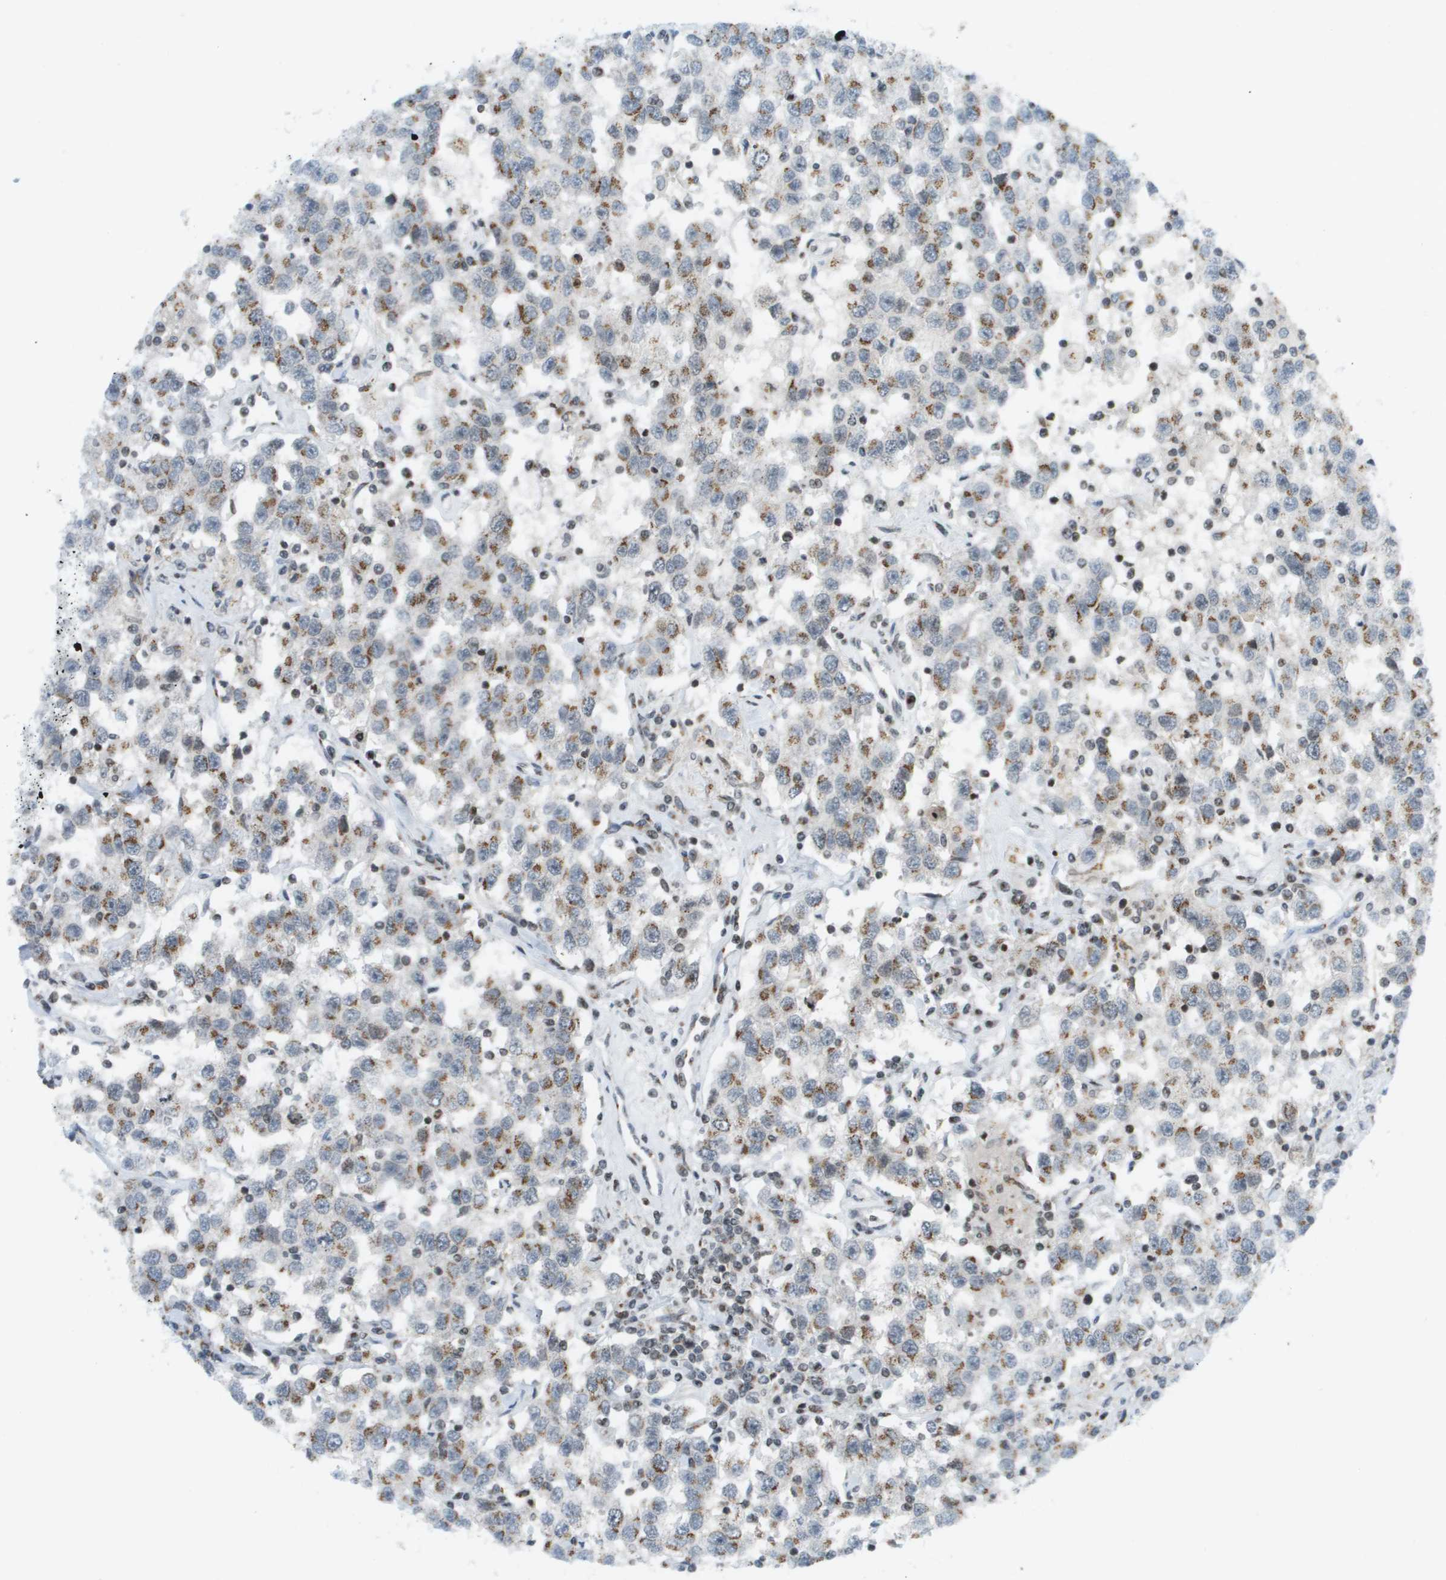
{"staining": {"intensity": "moderate", "quantity": "25%-75%", "location": "cytoplasmic/membranous"}, "tissue": "testis cancer", "cell_type": "Tumor cells", "image_type": "cancer", "snomed": [{"axis": "morphology", "description": "Seminoma, NOS"}, {"axis": "topography", "description": "Testis"}], "caption": "Protein staining reveals moderate cytoplasmic/membranous expression in about 25%-75% of tumor cells in testis cancer (seminoma).", "gene": "EVC", "patient": {"sex": "male", "age": 41}}